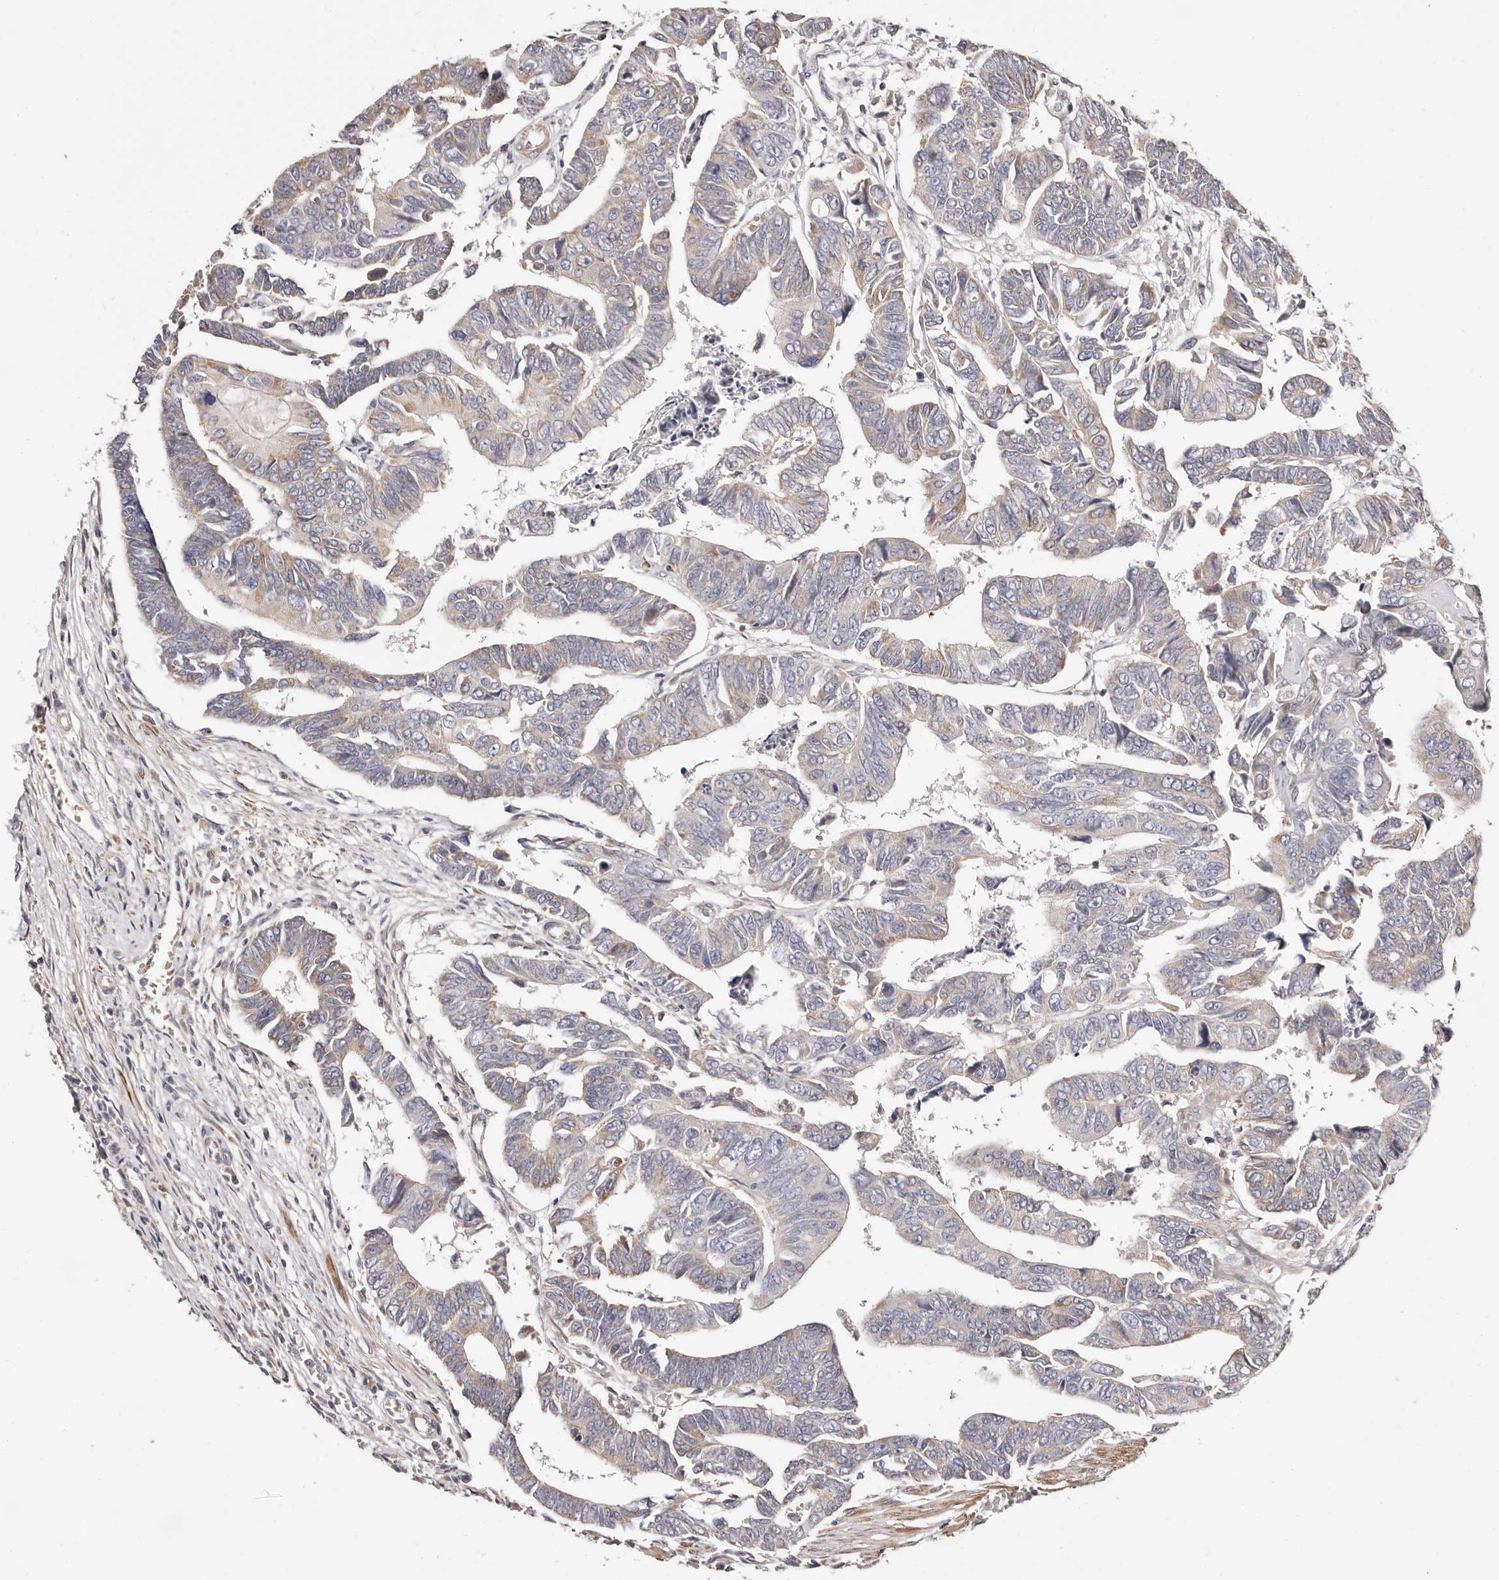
{"staining": {"intensity": "weak", "quantity": "25%-75%", "location": "cytoplasmic/membranous"}, "tissue": "colorectal cancer", "cell_type": "Tumor cells", "image_type": "cancer", "snomed": [{"axis": "morphology", "description": "Adenocarcinoma, NOS"}, {"axis": "topography", "description": "Rectum"}], "caption": "Immunohistochemistry of colorectal cancer demonstrates low levels of weak cytoplasmic/membranous staining in about 25%-75% of tumor cells.", "gene": "MAPK1", "patient": {"sex": "female", "age": 65}}